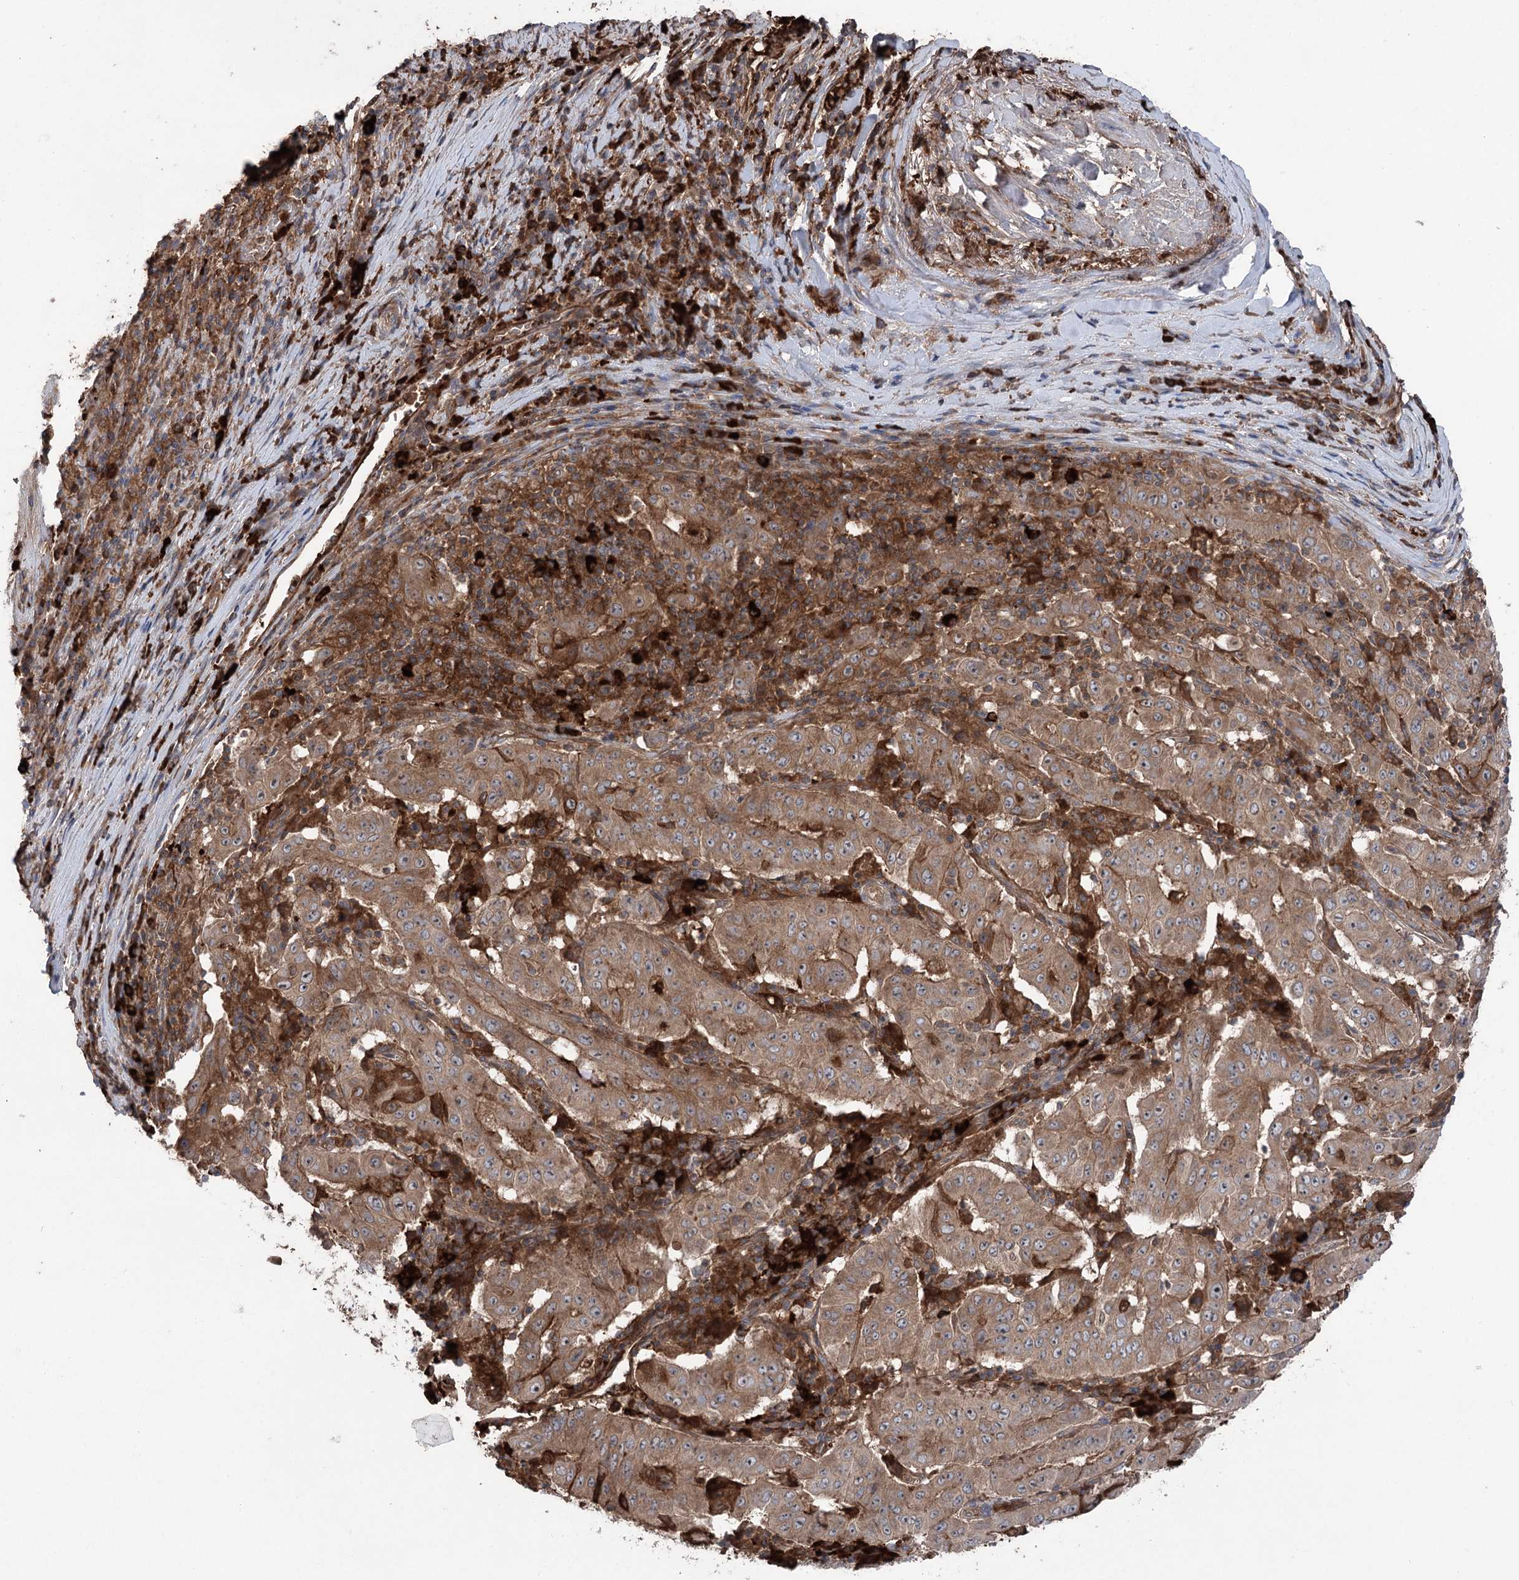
{"staining": {"intensity": "moderate", "quantity": ">75%", "location": "cytoplasmic/membranous"}, "tissue": "pancreatic cancer", "cell_type": "Tumor cells", "image_type": "cancer", "snomed": [{"axis": "morphology", "description": "Adenocarcinoma, NOS"}, {"axis": "topography", "description": "Pancreas"}], "caption": "Brown immunohistochemical staining in pancreatic cancer (adenocarcinoma) shows moderate cytoplasmic/membranous staining in about >75% of tumor cells.", "gene": "PPP1R21", "patient": {"sex": "male", "age": 63}}